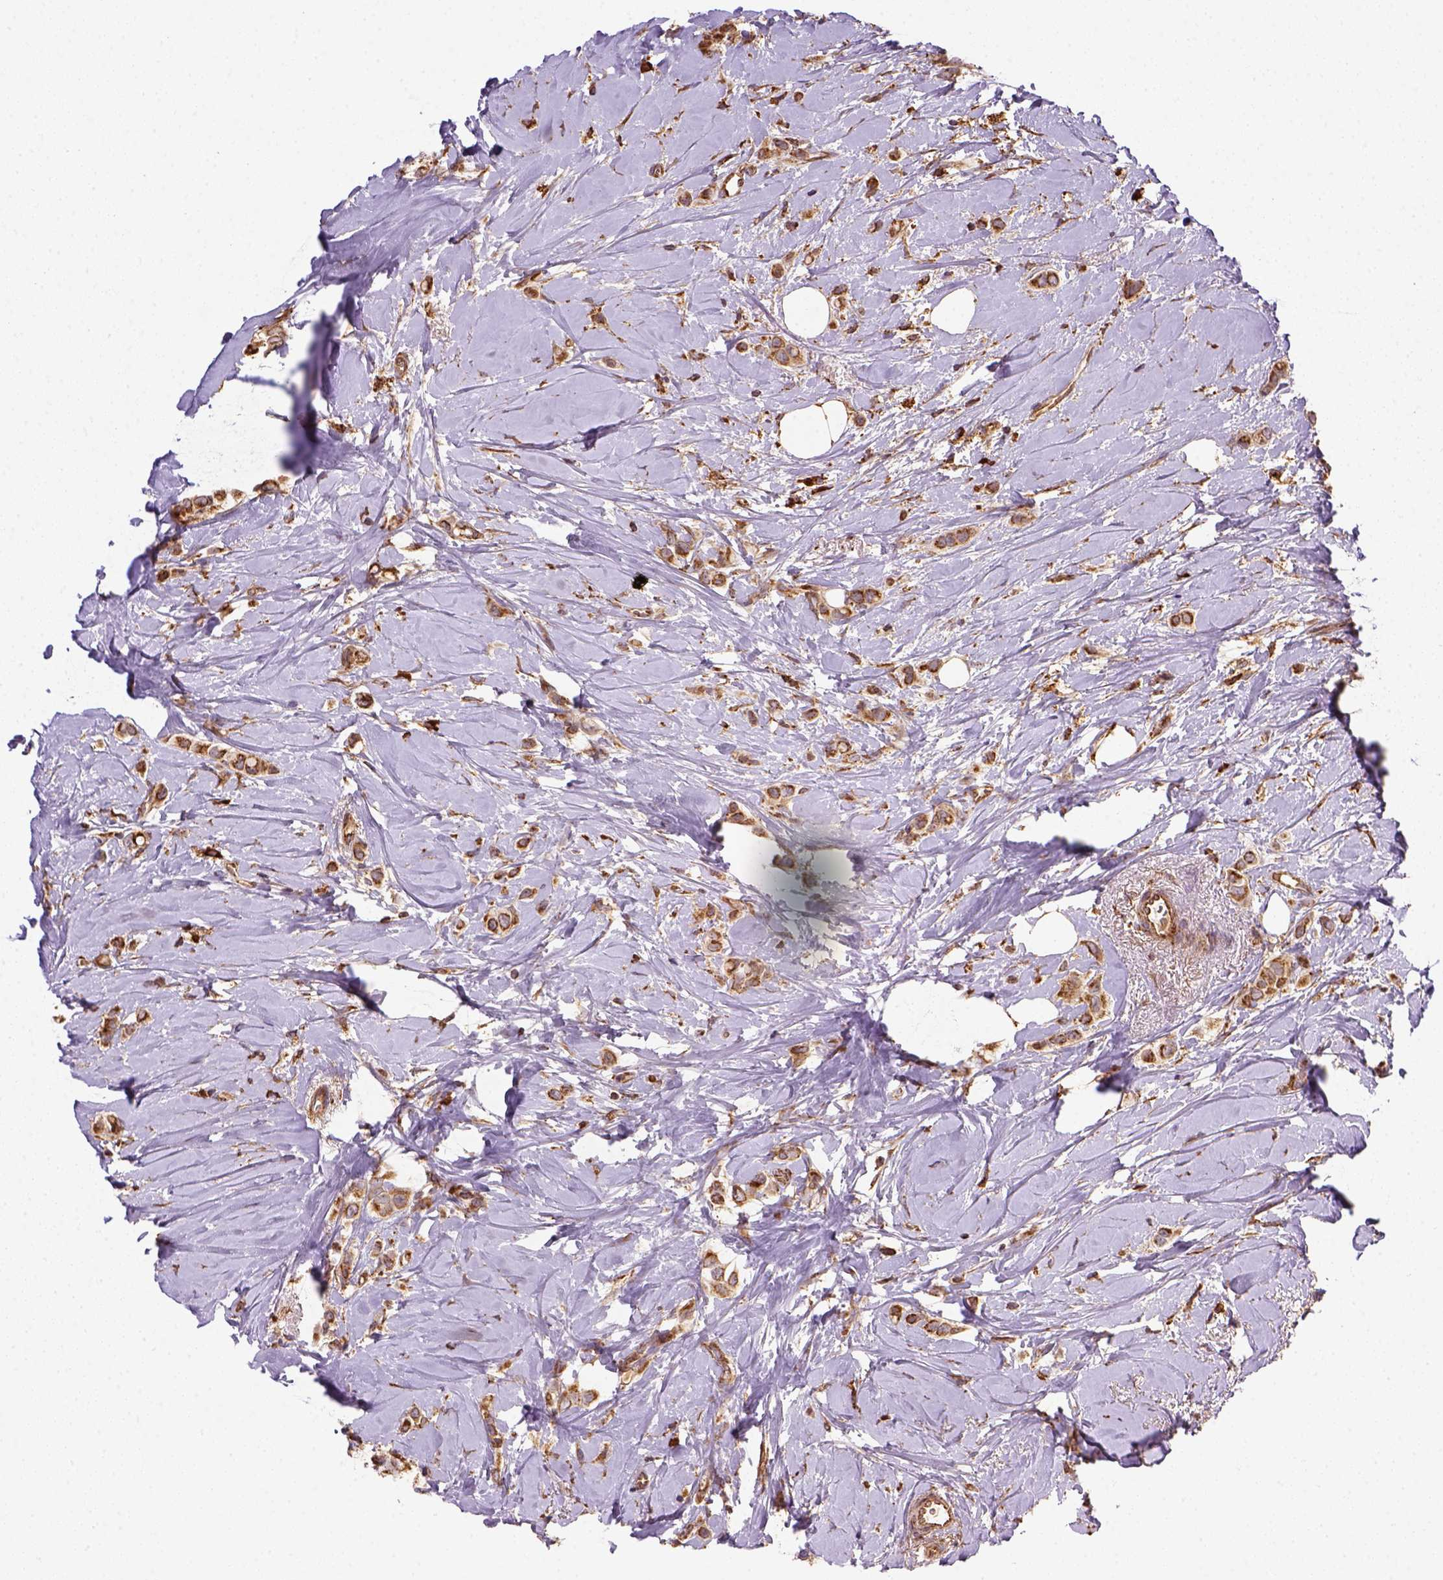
{"staining": {"intensity": "moderate", "quantity": ">75%", "location": "nuclear"}, "tissue": "breast cancer", "cell_type": "Tumor cells", "image_type": "cancer", "snomed": [{"axis": "morphology", "description": "Lobular carcinoma"}, {"axis": "topography", "description": "Breast"}], "caption": "Lobular carcinoma (breast) was stained to show a protein in brown. There is medium levels of moderate nuclear staining in approximately >75% of tumor cells.", "gene": "MAPK8IP3", "patient": {"sex": "female", "age": 66}}